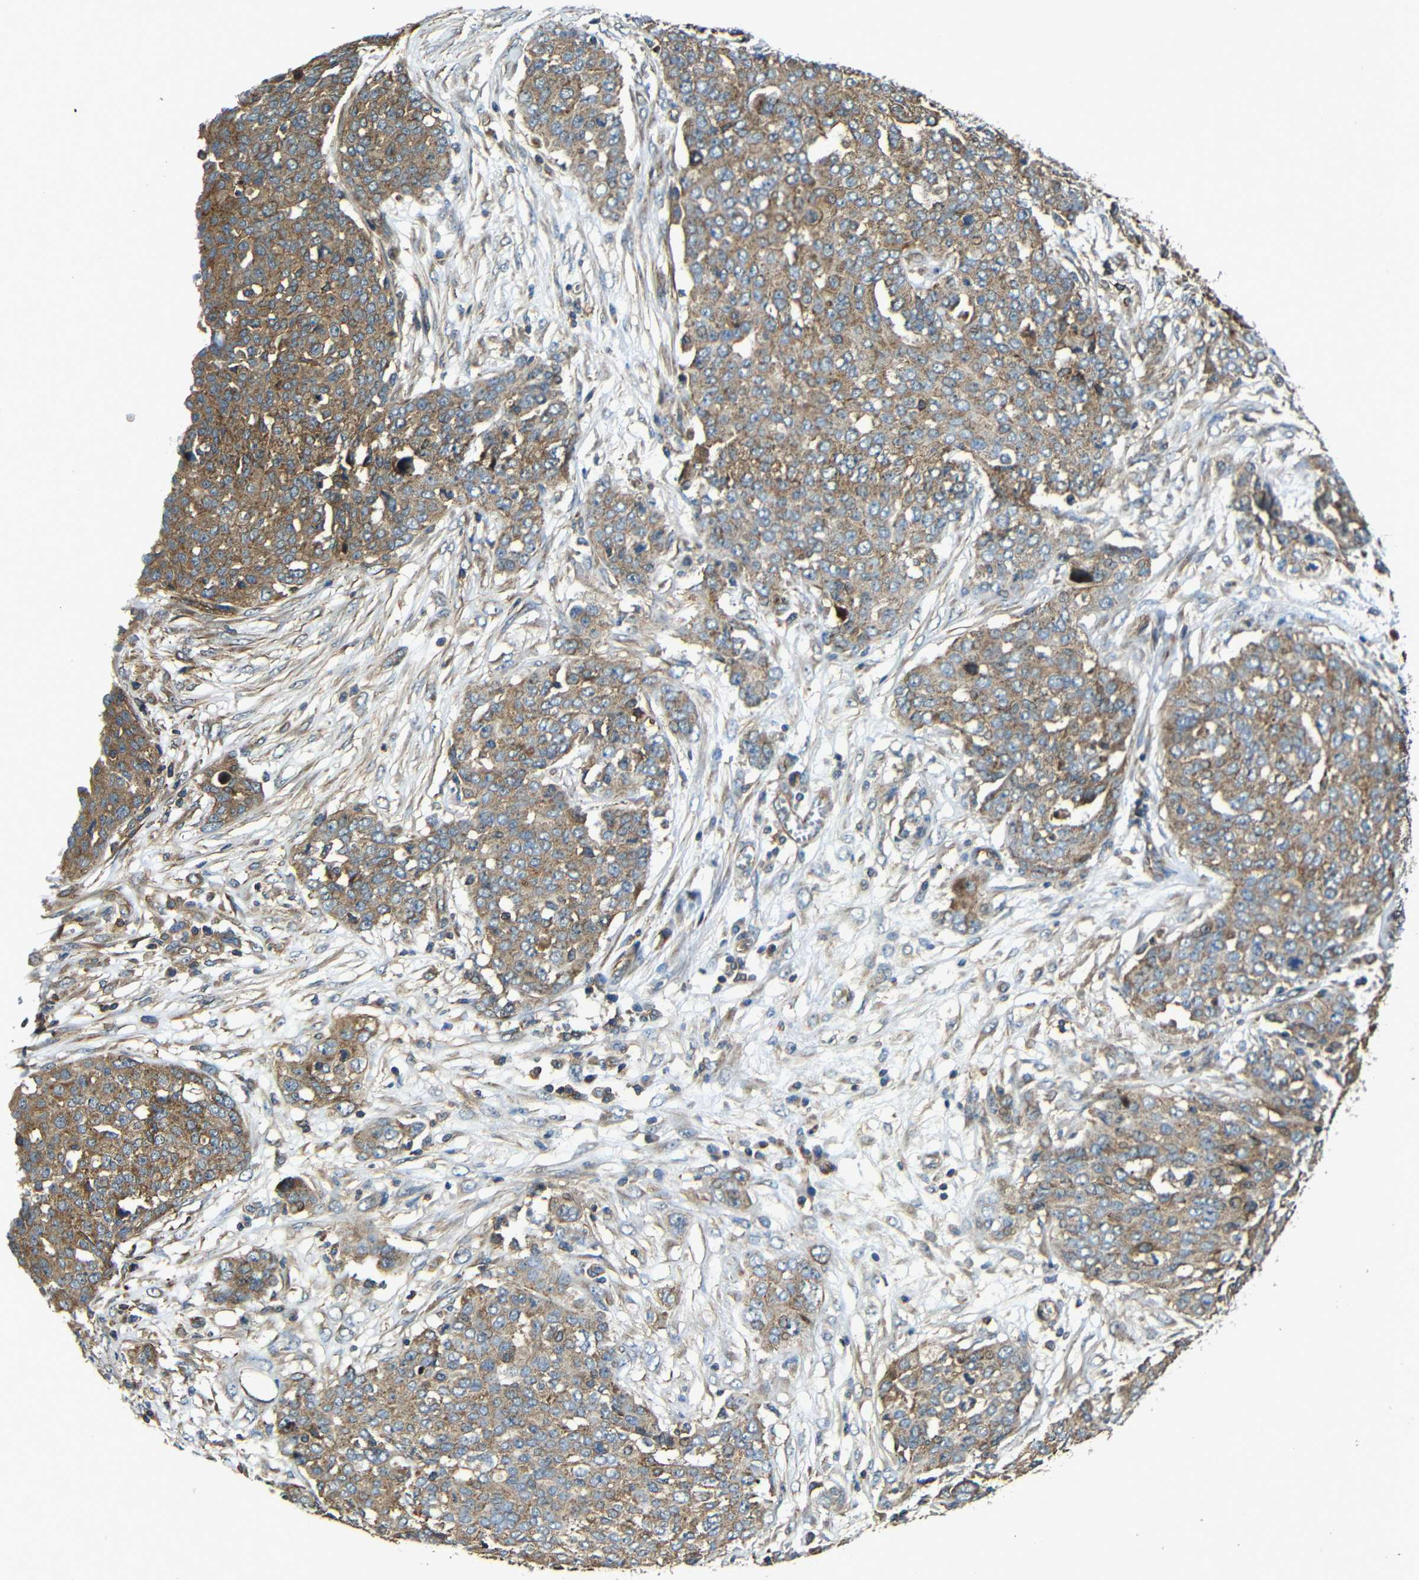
{"staining": {"intensity": "moderate", "quantity": ">75%", "location": "cytoplasmic/membranous"}, "tissue": "ovarian cancer", "cell_type": "Tumor cells", "image_type": "cancer", "snomed": [{"axis": "morphology", "description": "Cystadenocarcinoma, serous, NOS"}, {"axis": "topography", "description": "Soft tissue"}, {"axis": "topography", "description": "Ovary"}], "caption": "Immunohistochemistry (IHC) (DAB (3,3'-diaminobenzidine)) staining of human serous cystadenocarcinoma (ovarian) displays moderate cytoplasmic/membranous protein positivity in approximately >75% of tumor cells.", "gene": "PTCH1", "patient": {"sex": "female", "age": 57}}